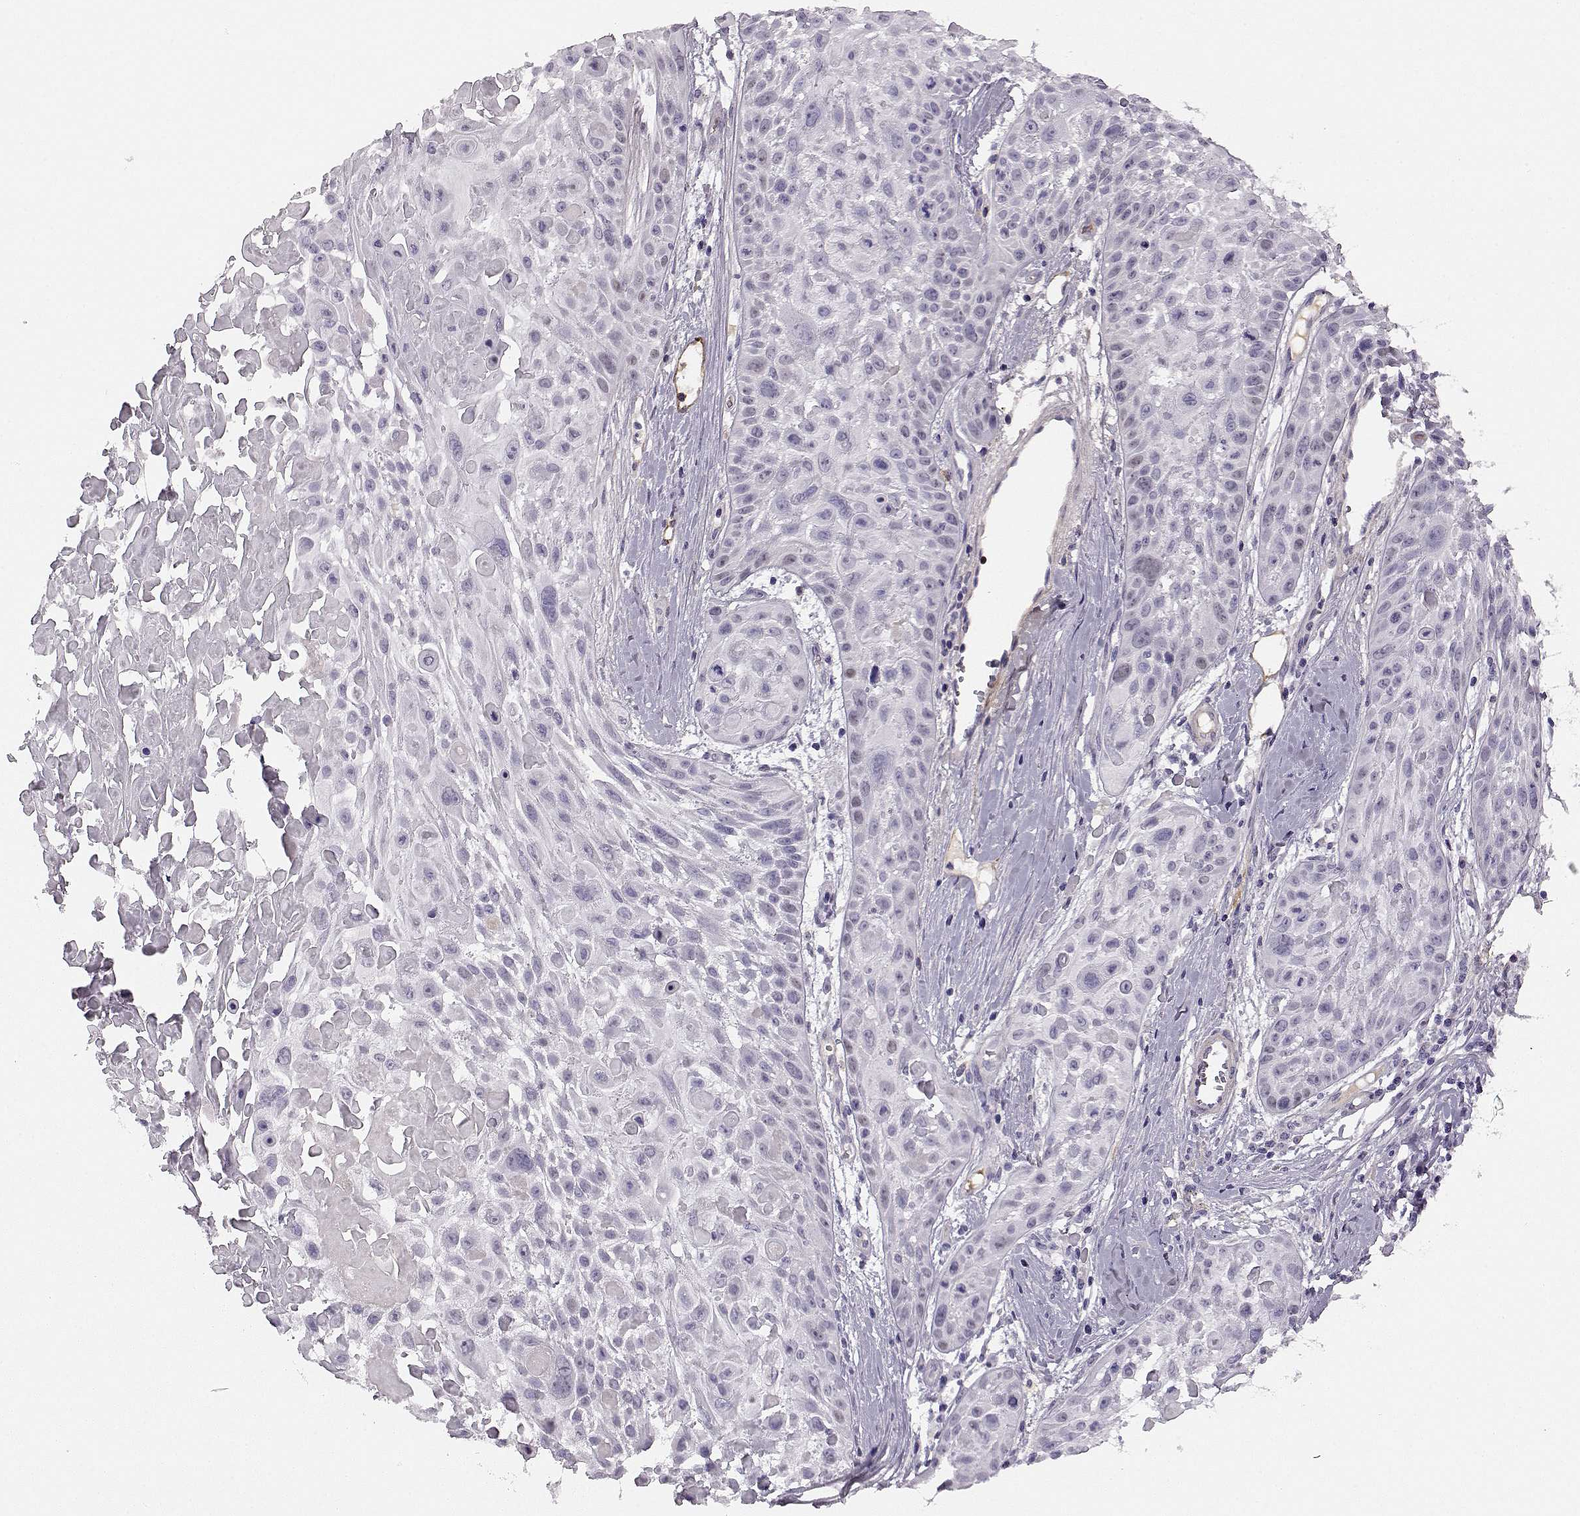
{"staining": {"intensity": "negative", "quantity": "none", "location": "none"}, "tissue": "skin cancer", "cell_type": "Tumor cells", "image_type": "cancer", "snomed": [{"axis": "morphology", "description": "Squamous cell carcinoma, NOS"}, {"axis": "topography", "description": "Skin"}, {"axis": "topography", "description": "Anal"}], "caption": "Immunohistochemistry photomicrograph of neoplastic tissue: human skin cancer (squamous cell carcinoma) stained with DAB demonstrates no significant protein expression in tumor cells.", "gene": "TRIM69", "patient": {"sex": "female", "age": 75}}